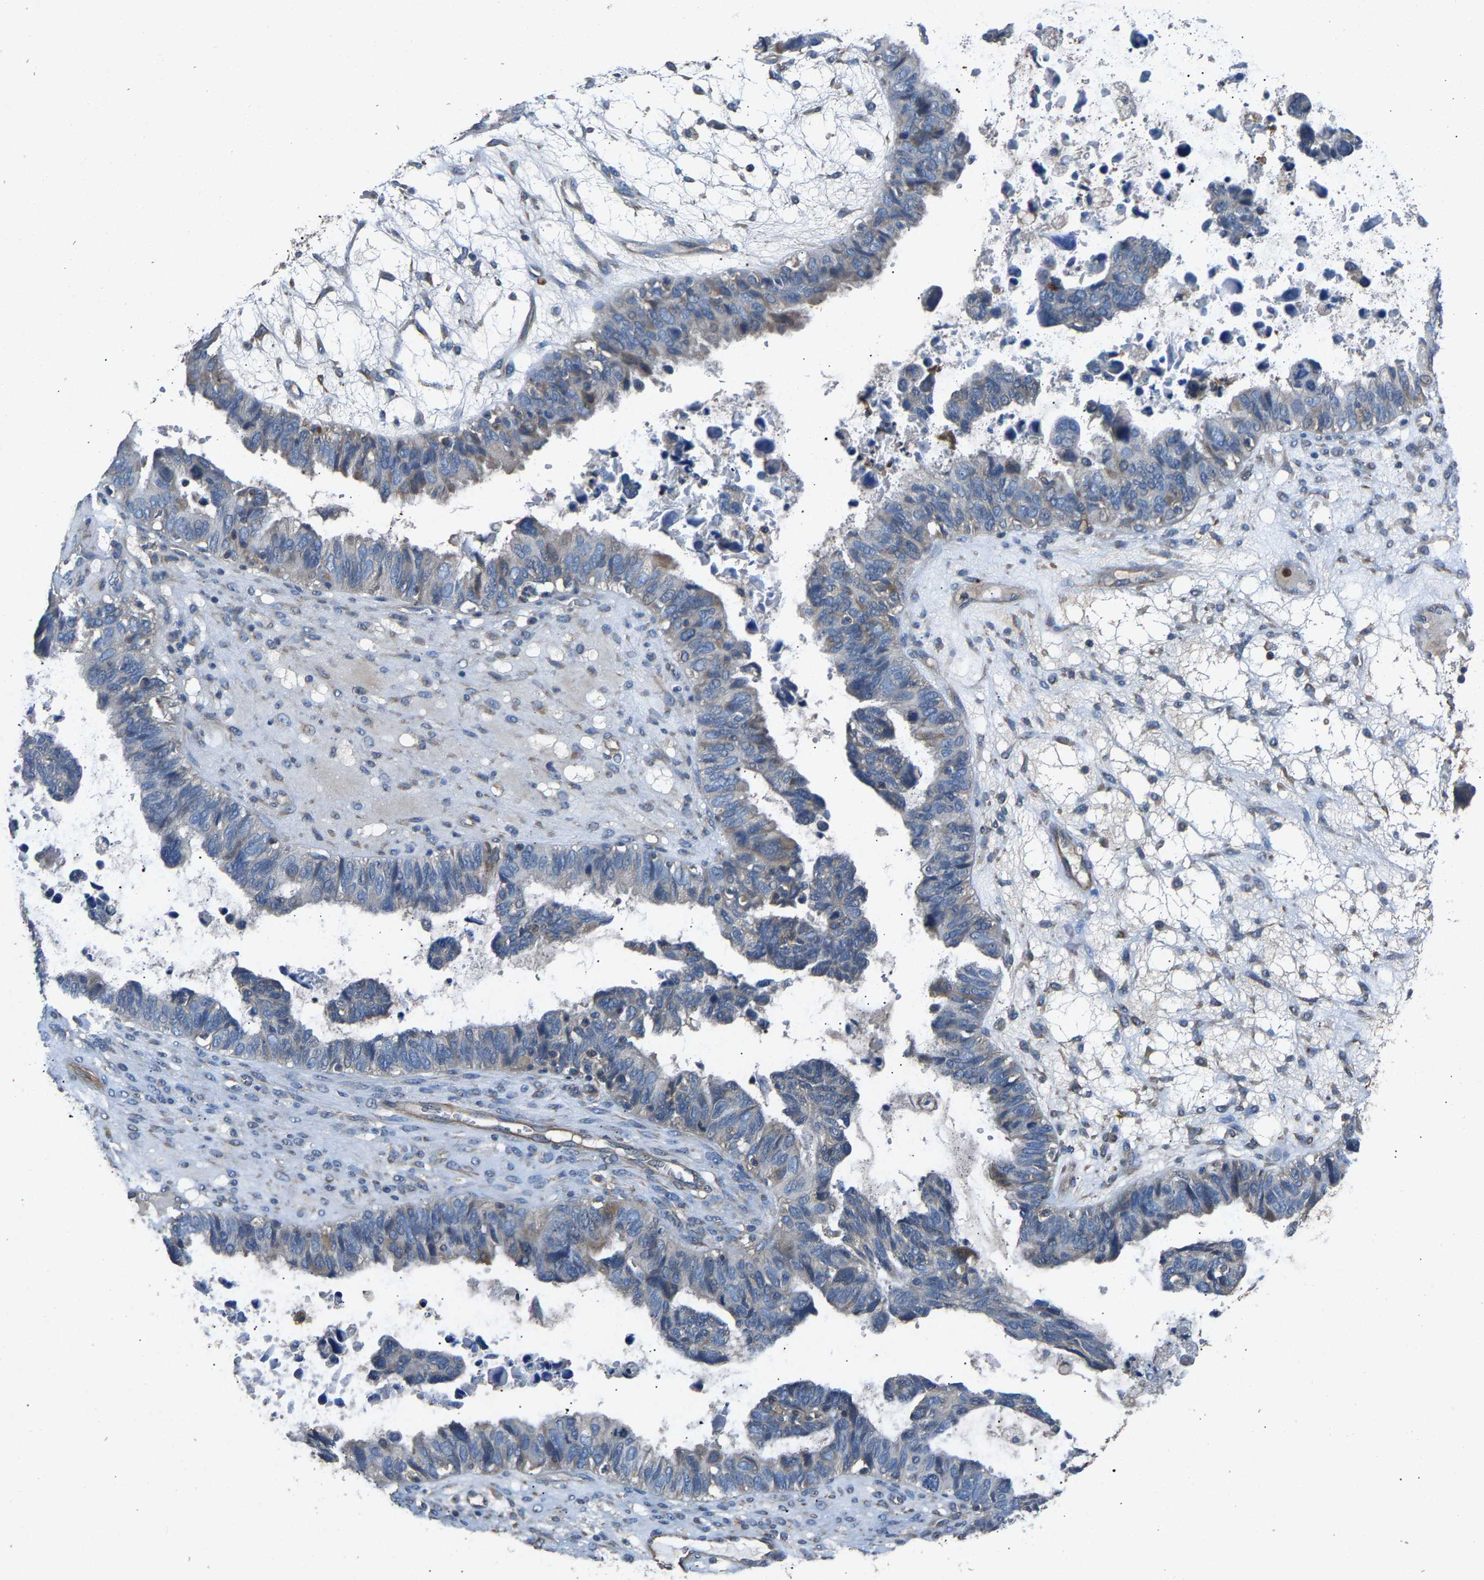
{"staining": {"intensity": "negative", "quantity": "none", "location": "none"}, "tissue": "ovarian cancer", "cell_type": "Tumor cells", "image_type": "cancer", "snomed": [{"axis": "morphology", "description": "Cystadenocarcinoma, serous, NOS"}, {"axis": "topography", "description": "Ovary"}], "caption": "IHC photomicrograph of human ovarian serous cystadenocarcinoma stained for a protein (brown), which displays no positivity in tumor cells.", "gene": "PPID", "patient": {"sex": "female", "age": 79}}